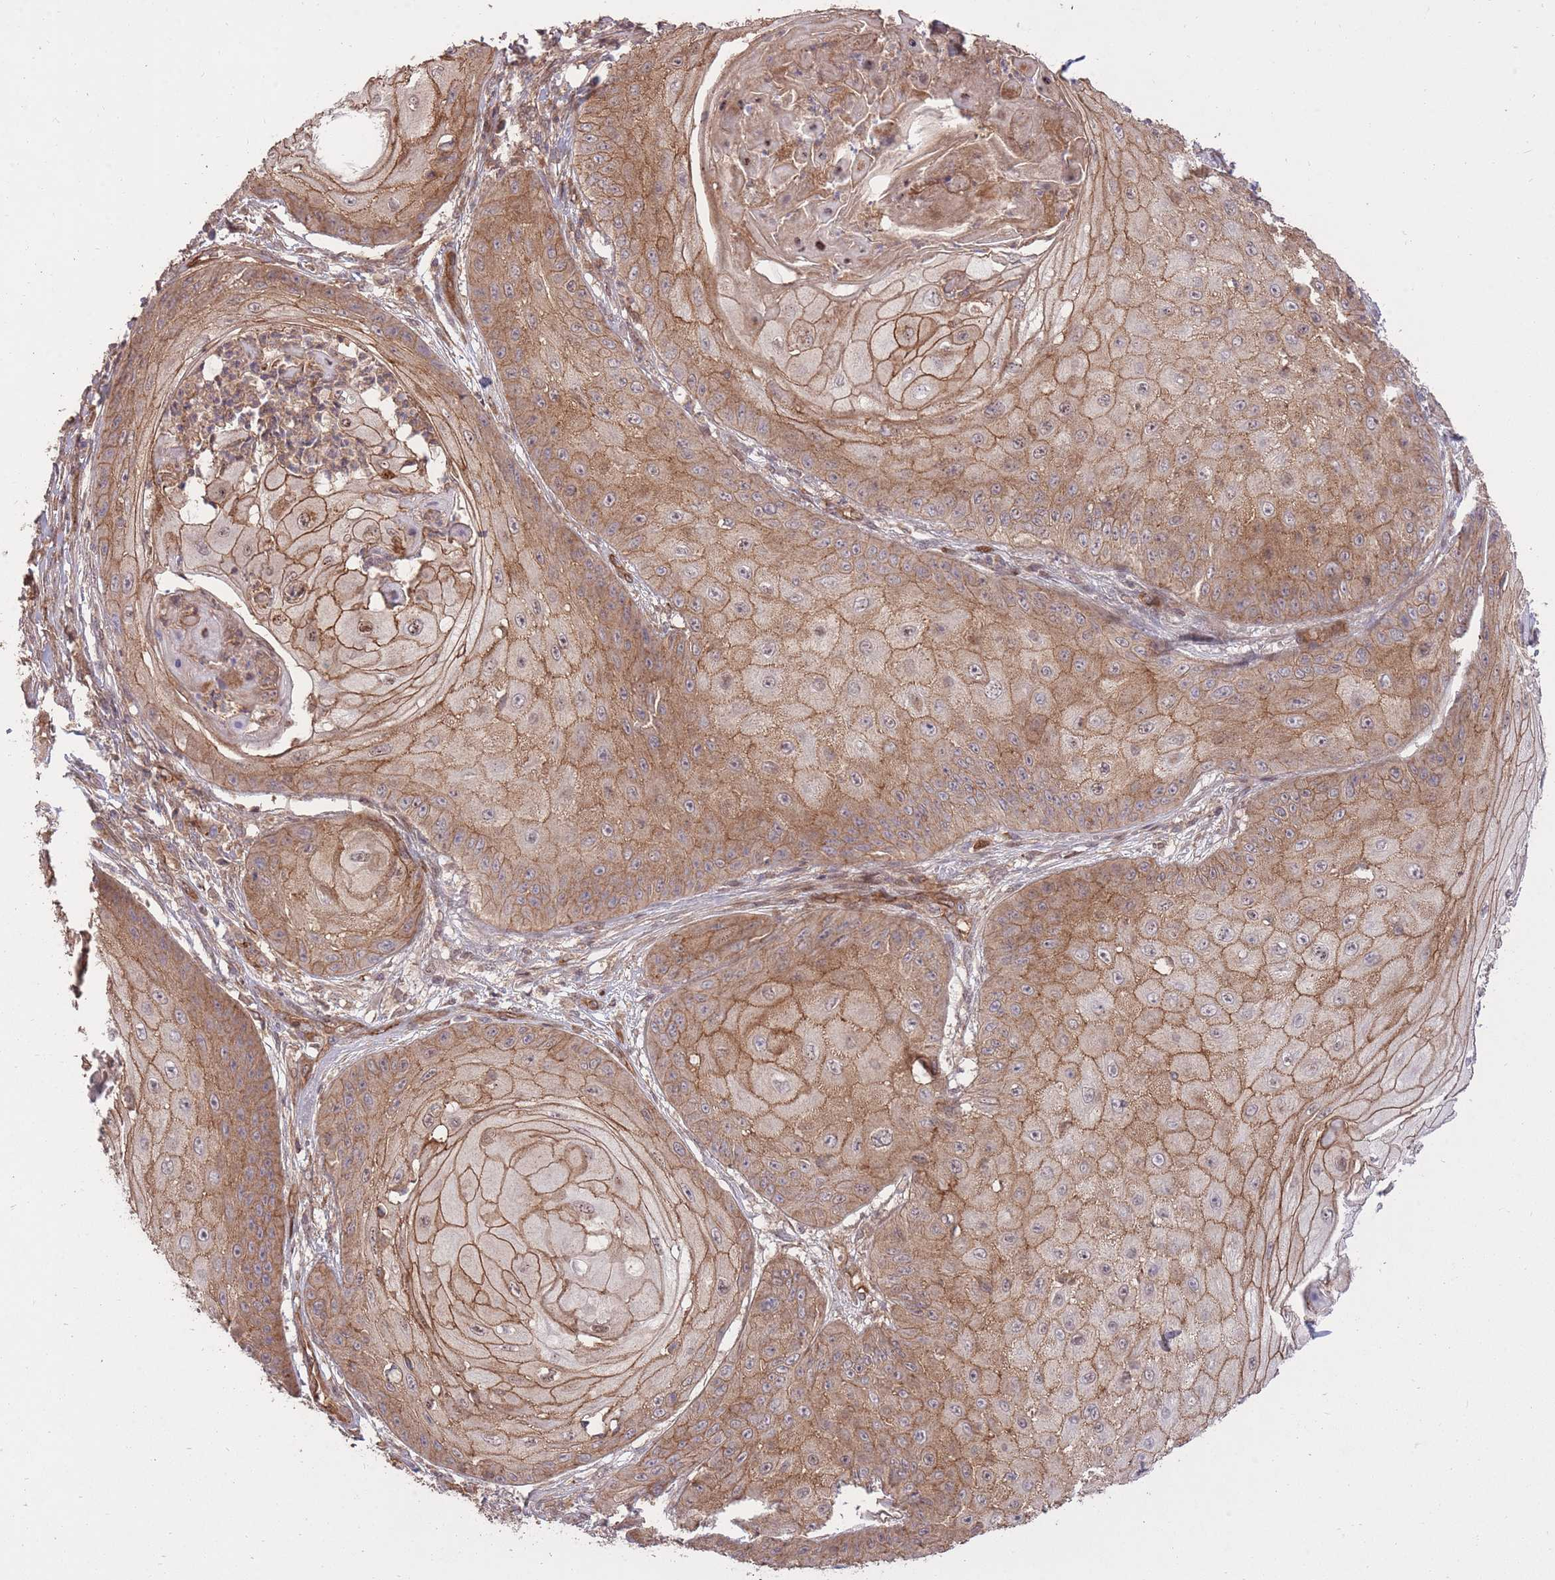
{"staining": {"intensity": "moderate", "quantity": ">75%", "location": "cytoplasmic/membranous"}, "tissue": "skin cancer", "cell_type": "Tumor cells", "image_type": "cancer", "snomed": [{"axis": "morphology", "description": "Squamous cell carcinoma, NOS"}, {"axis": "topography", "description": "Skin"}], "caption": "A high-resolution photomicrograph shows IHC staining of squamous cell carcinoma (skin), which exhibits moderate cytoplasmic/membranous expression in approximately >75% of tumor cells.", "gene": "PLD1", "patient": {"sex": "male", "age": 70}}